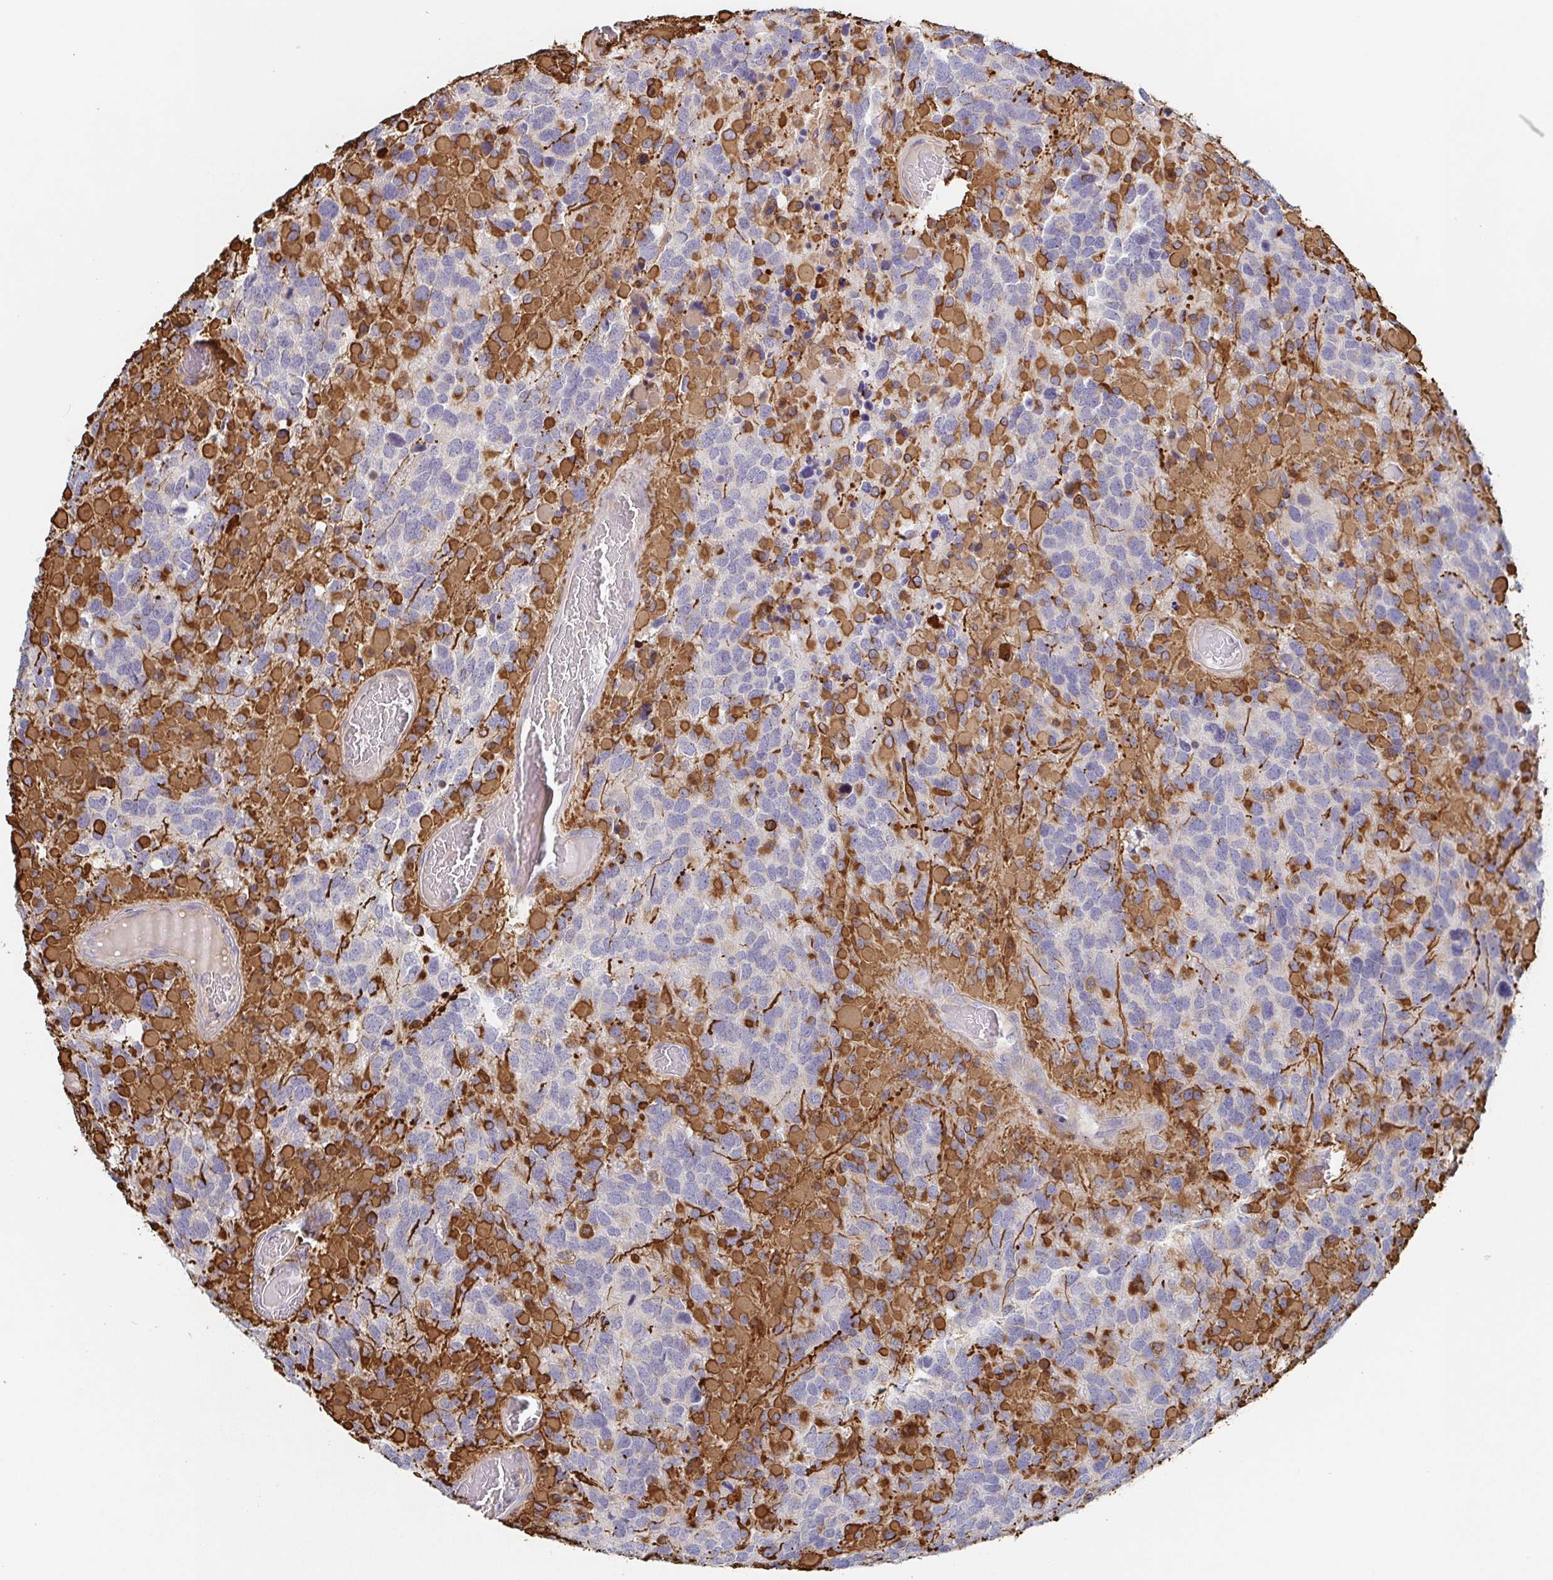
{"staining": {"intensity": "negative", "quantity": "none", "location": "none"}, "tissue": "glioma", "cell_type": "Tumor cells", "image_type": "cancer", "snomed": [{"axis": "morphology", "description": "Glioma, malignant, High grade"}, {"axis": "topography", "description": "Brain"}], "caption": "DAB immunohistochemical staining of human malignant glioma (high-grade) reveals no significant positivity in tumor cells.", "gene": "TUFT1", "patient": {"sex": "female", "age": 40}}